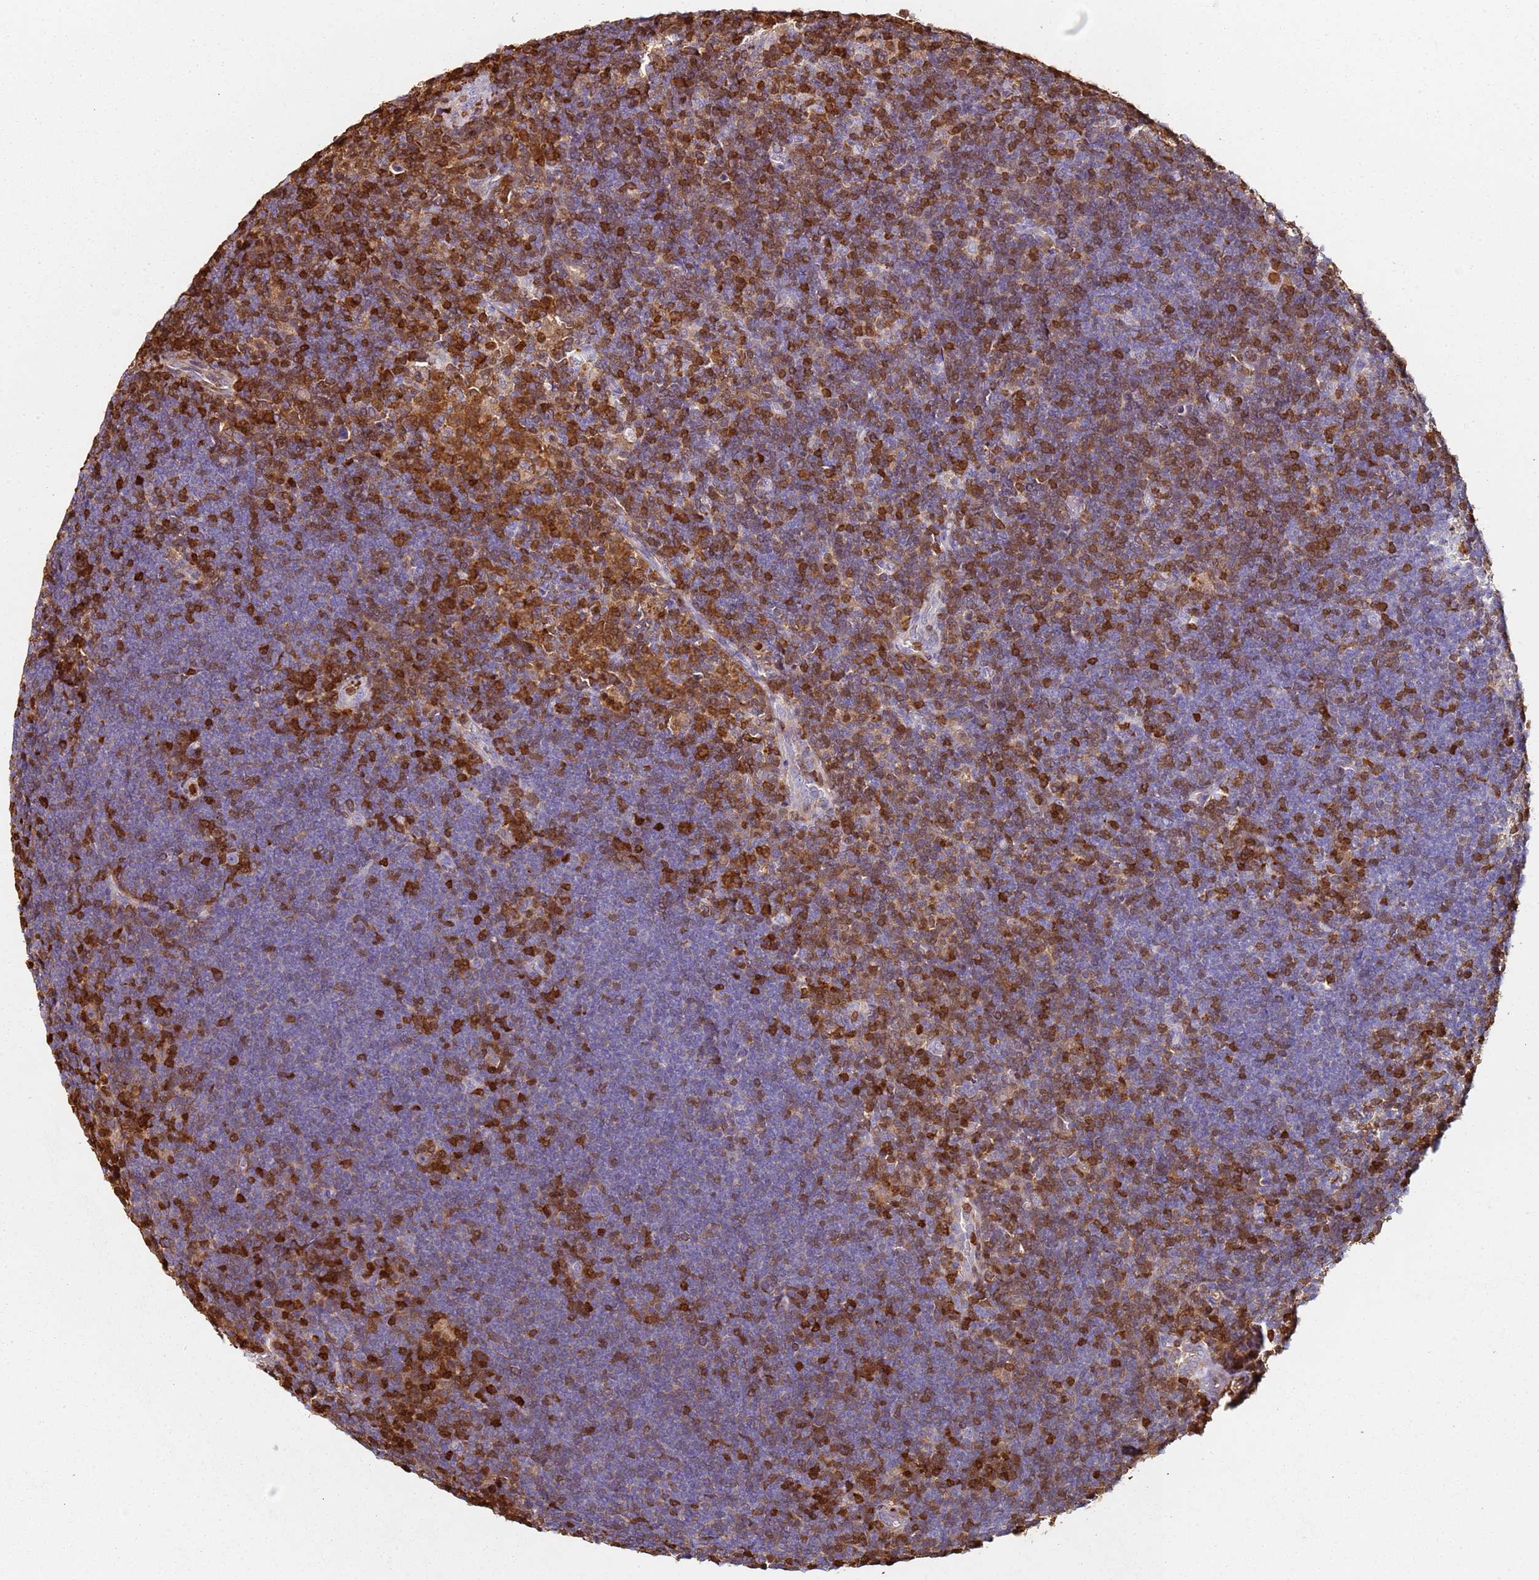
{"staining": {"intensity": "negative", "quantity": "none", "location": "none"}, "tissue": "lymphoma", "cell_type": "Tumor cells", "image_type": "cancer", "snomed": [{"axis": "morphology", "description": "Hodgkin's disease, NOS"}, {"axis": "topography", "description": "Lymph node"}], "caption": "Immunohistochemistry (IHC) micrograph of neoplastic tissue: Hodgkin's disease stained with DAB exhibits no significant protein expression in tumor cells.", "gene": "S100A4", "patient": {"sex": "female", "age": 57}}